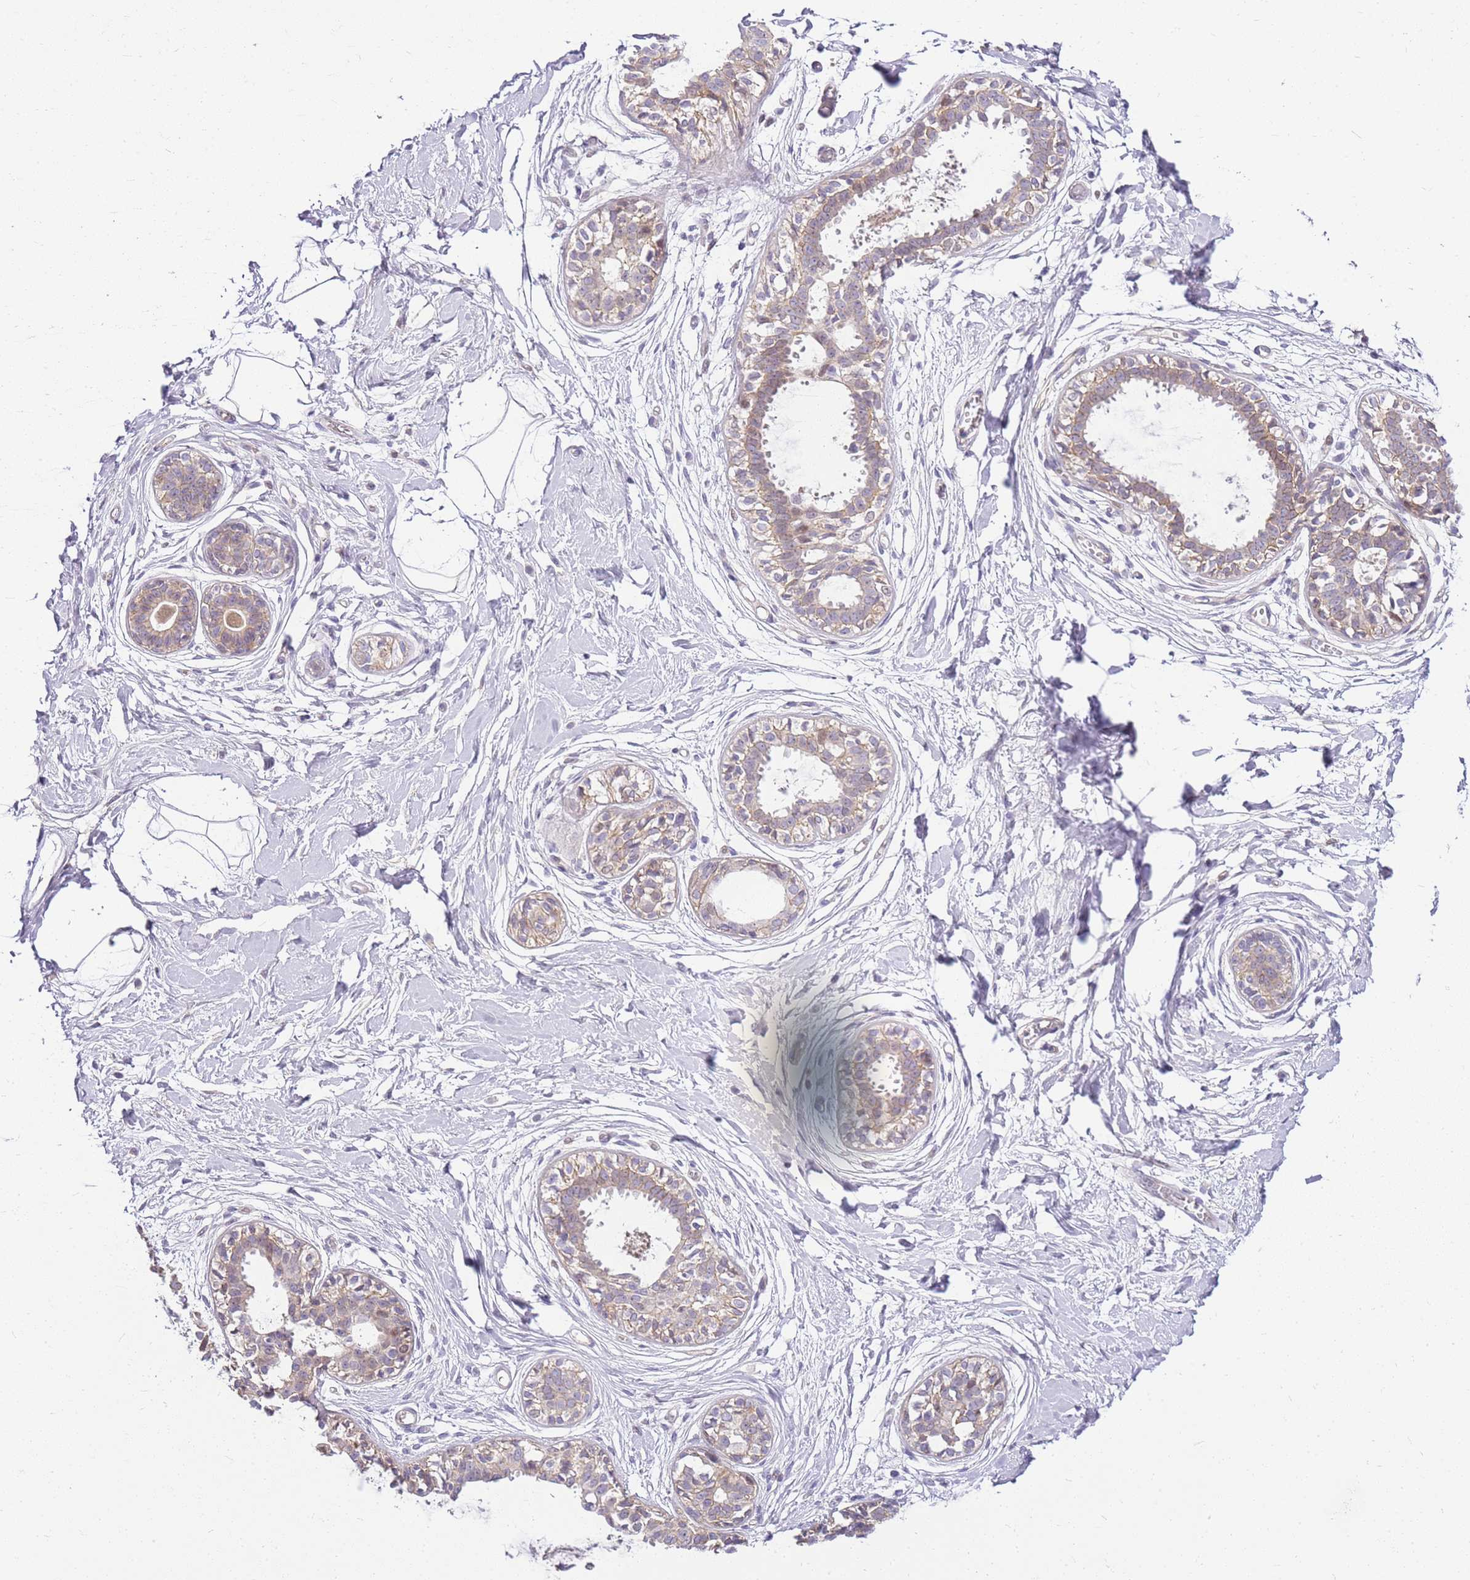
{"staining": {"intensity": "negative", "quantity": "none", "location": "none"}, "tissue": "breast", "cell_type": "Adipocytes", "image_type": "normal", "snomed": [{"axis": "morphology", "description": "Normal tissue, NOS"}, {"axis": "topography", "description": "Breast"}], "caption": "The IHC histopathology image has no significant expression in adipocytes of breast.", "gene": "CLBA1", "patient": {"sex": "female", "age": 45}}